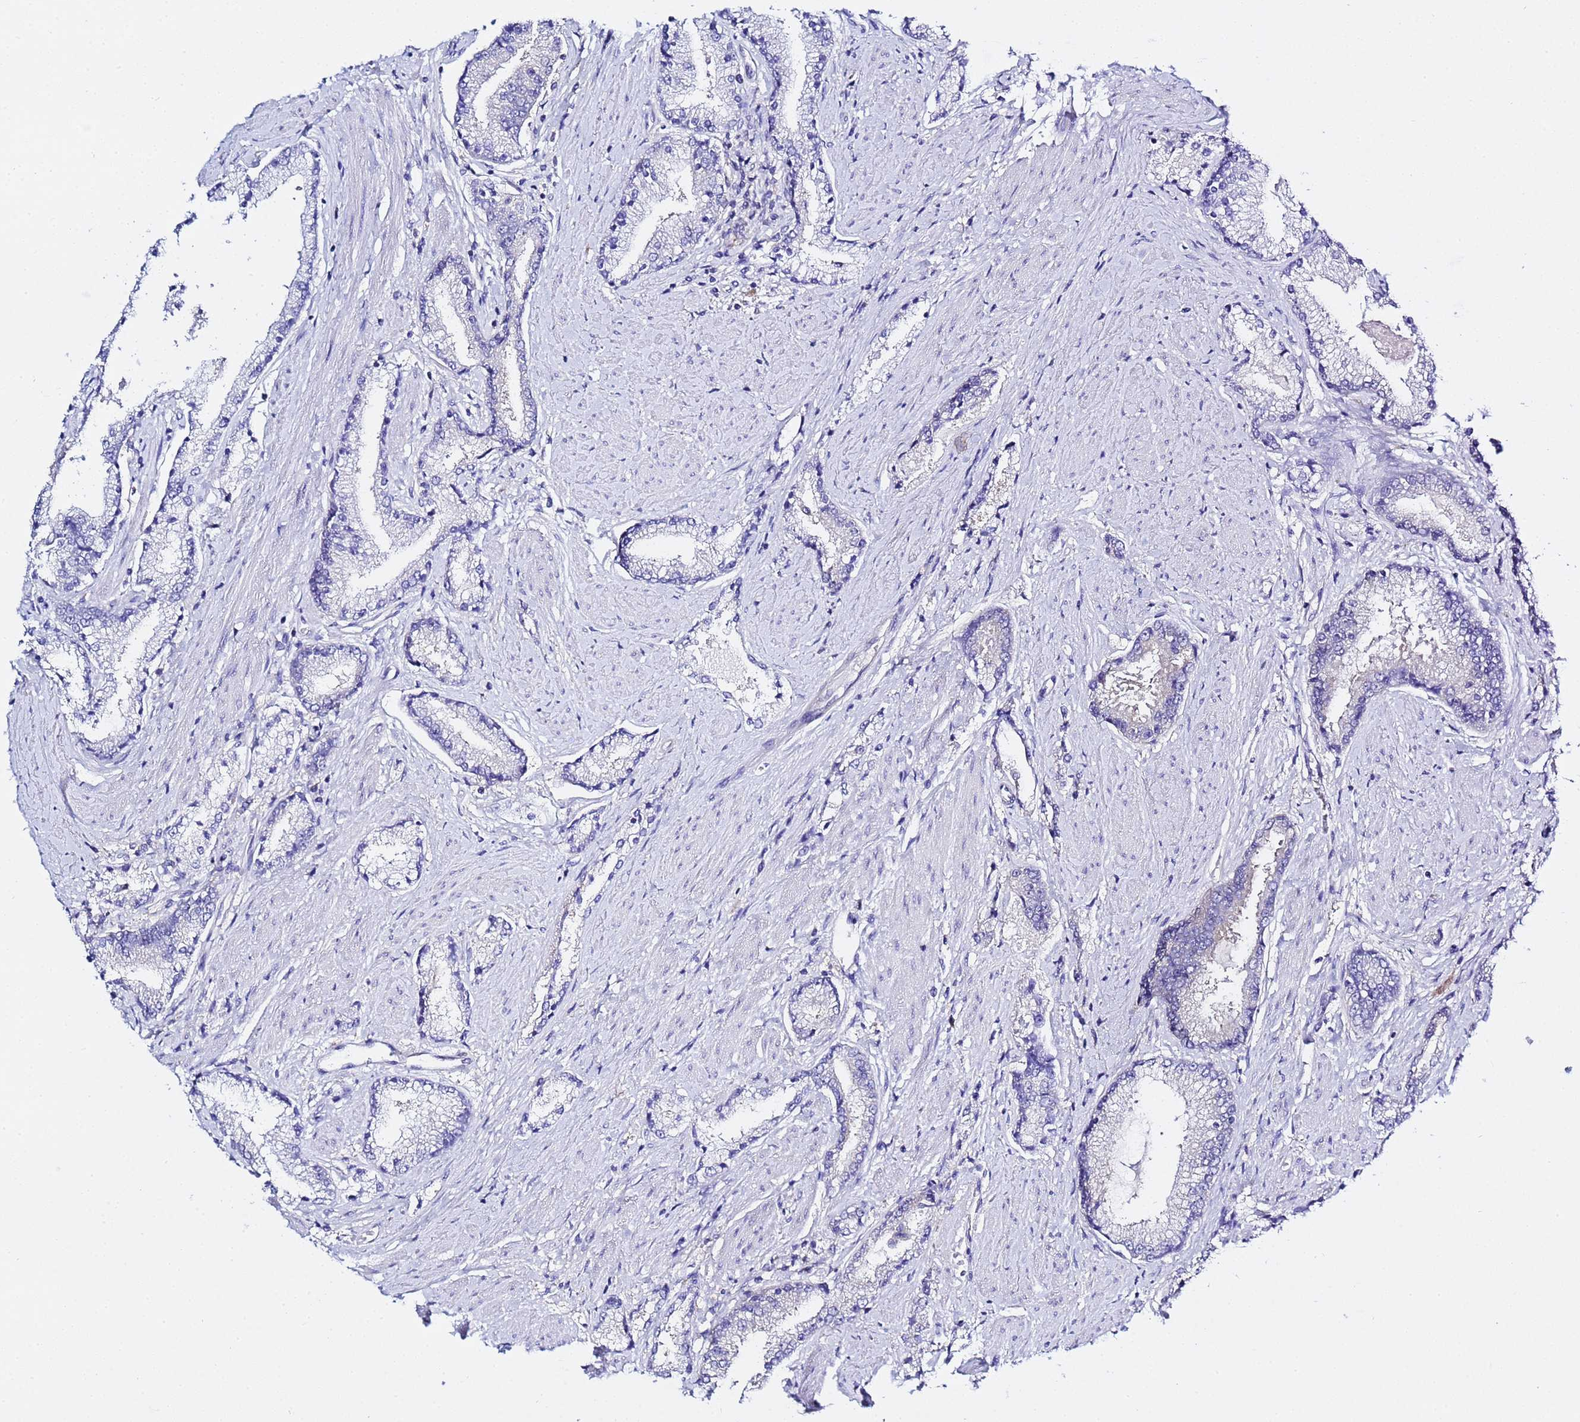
{"staining": {"intensity": "negative", "quantity": "none", "location": "none"}, "tissue": "prostate cancer", "cell_type": "Tumor cells", "image_type": "cancer", "snomed": [{"axis": "morphology", "description": "Adenocarcinoma, High grade"}, {"axis": "topography", "description": "Prostate"}], "caption": "IHC micrograph of prostate cancer stained for a protein (brown), which demonstrates no expression in tumor cells. (DAB (3,3'-diaminobenzidine) immunohistochemistry (IHC), high magnification).", "gene": "LENG1", "patient": {"sex": "male", "age": 67}}